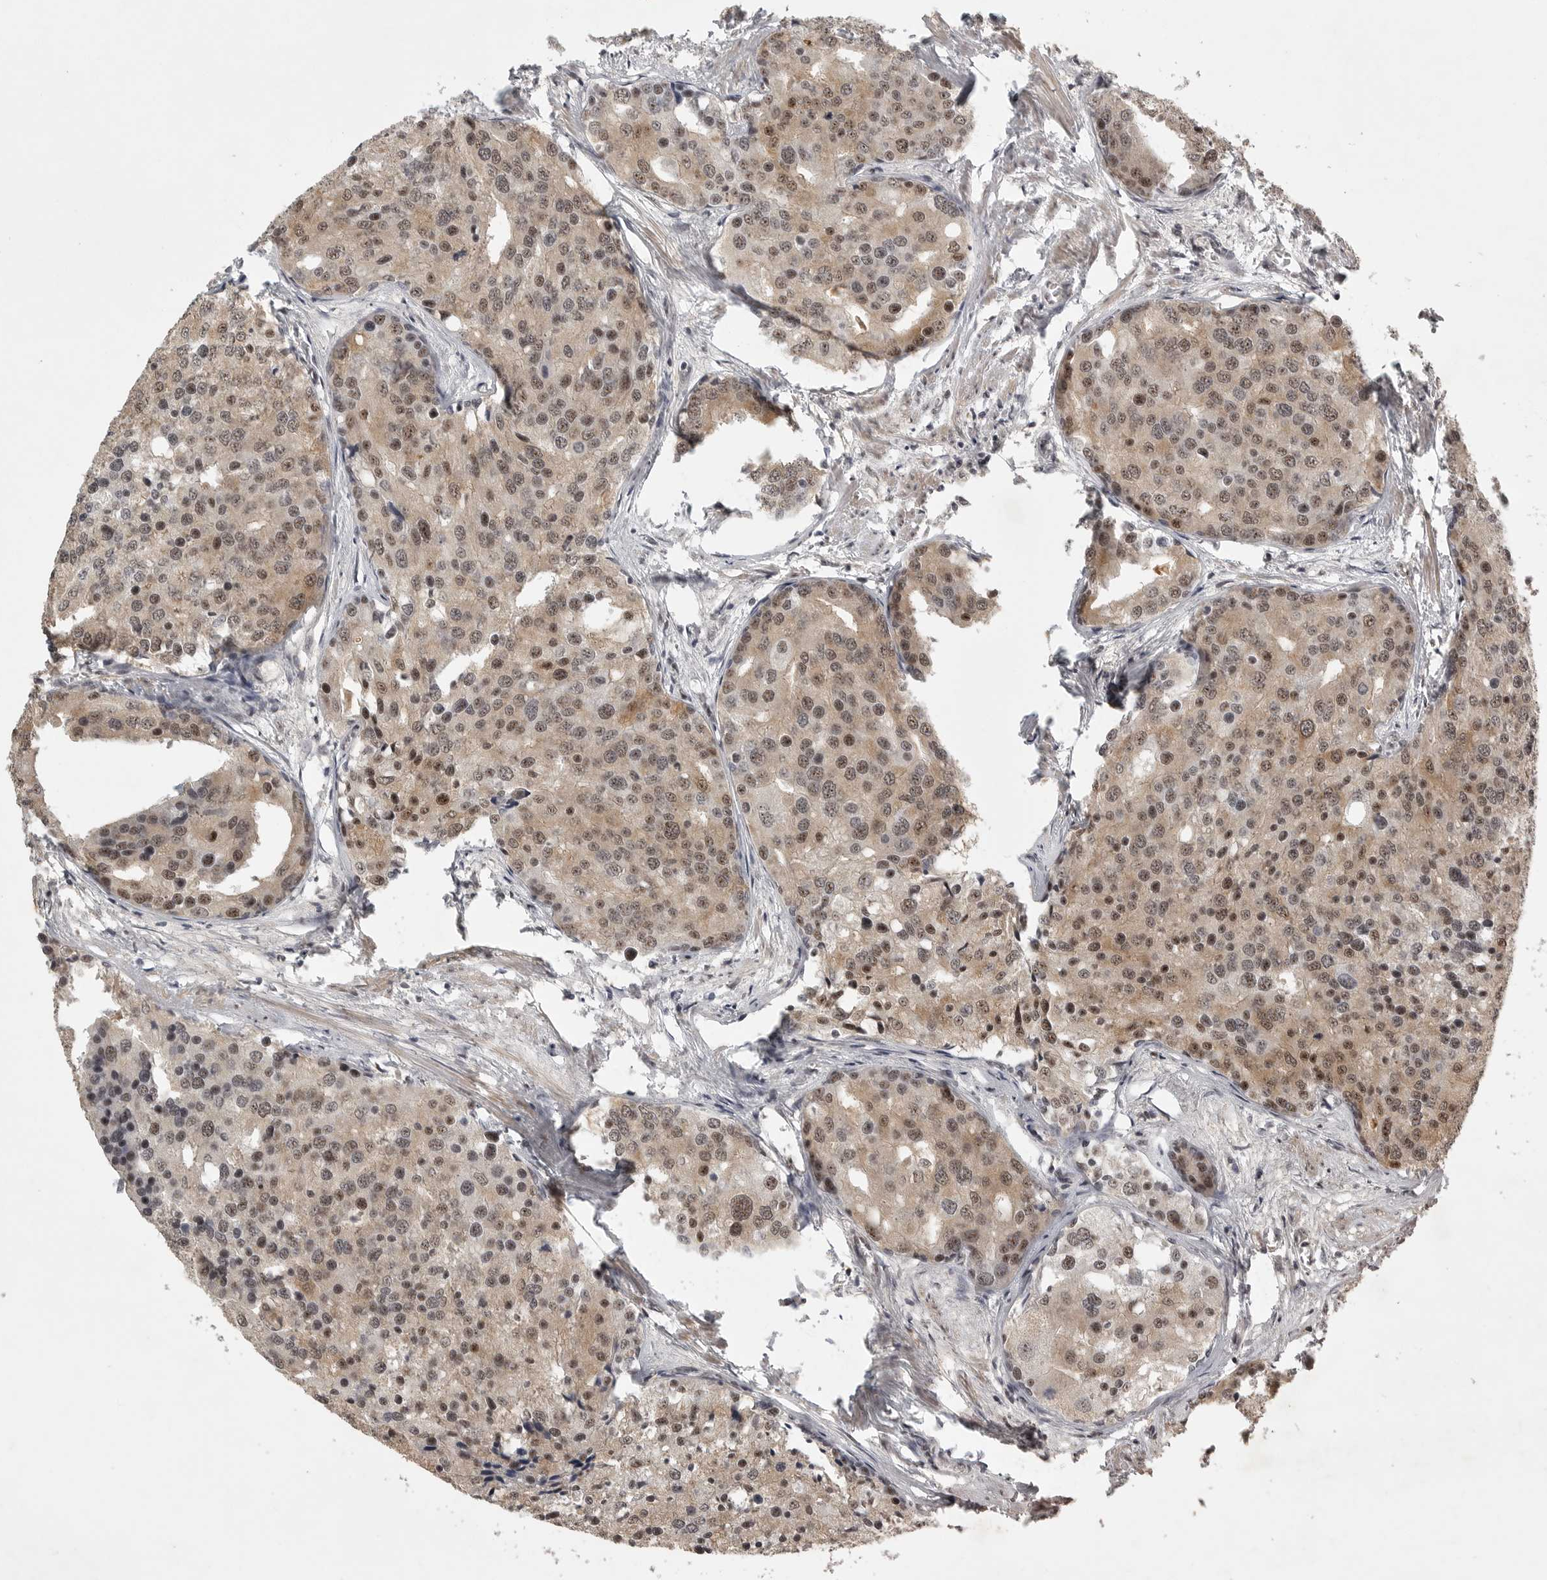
{"staining": {"intensity": "moderate", "quantity": ">75%", "location": "nuclear"}, "tissue": "prostate cancer", "cell_type": "Tumor cells", "image_type": "cancer", "snomed": [{"axis": "morphology", "description": "Adenocarcinoma, High grade"}, {"axis": "topography", "description": "Prostate"}], "caption": "An image of human prostate adenocarcinoma (high-grade) stained for a protein reveals moderate nuclear brown staining in tumor cells. The protein of interest is shown in brown color, while the nuclei are stained blue.", "gene": "POMP", "patient": {"sex": "male", "age": 50}}